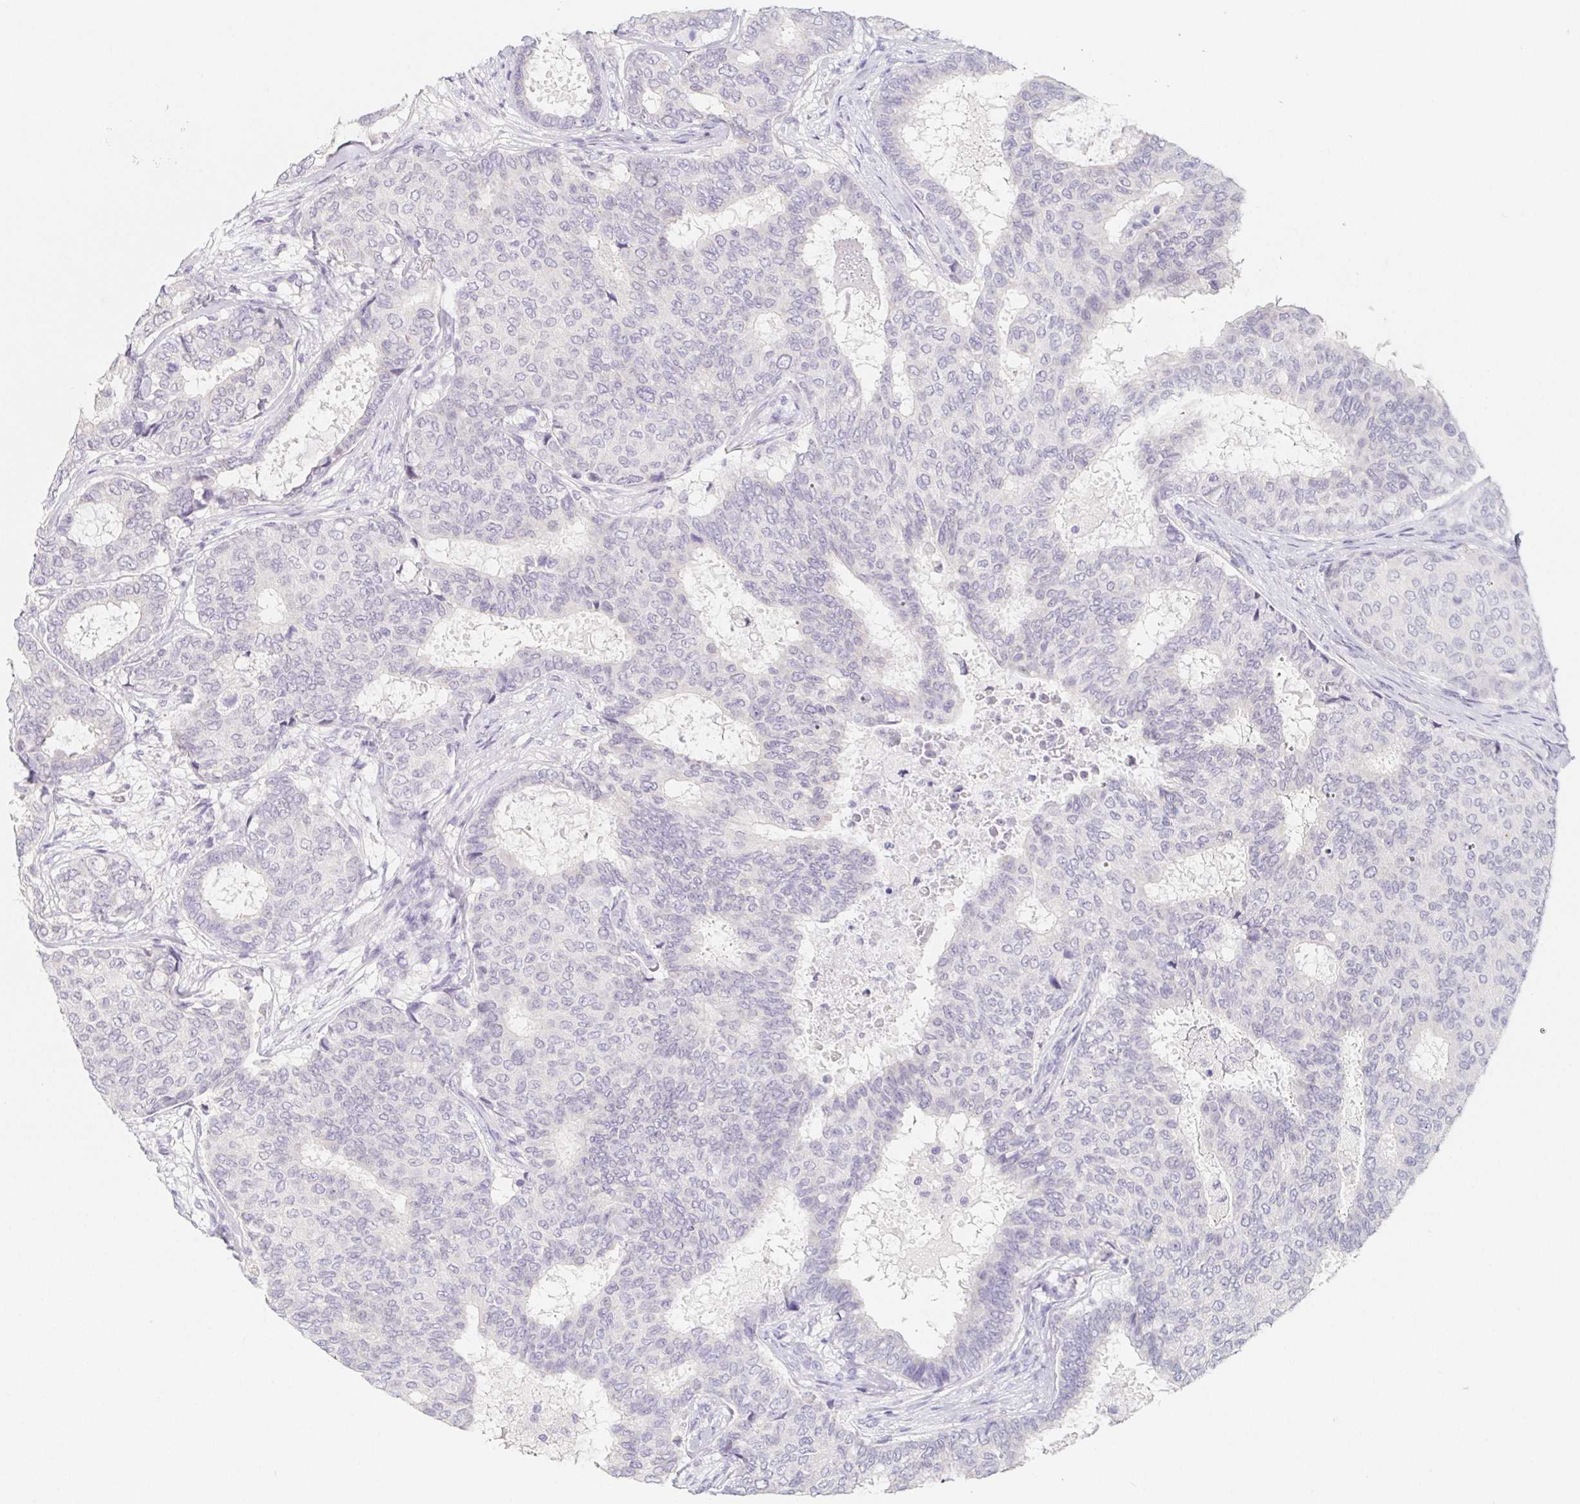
{"staining": {"intensity": "negative", "quantity": "none", "location": "none"}, "tissue": "breast cancer", "cell_type": "Tumor cells", "image_type": "cancer", "snomed": [{"axis": "morphology", "description": "Duct carcinoma"}, {"axis": "topography", "description": "Breast"}], "caption": "This is an IHC image of human invasive ductal carcinoma (breast). There is no staining in tumor cells.", "gene": "GLIPR1L1", "patient": {"sex": "female", "age": 75}}